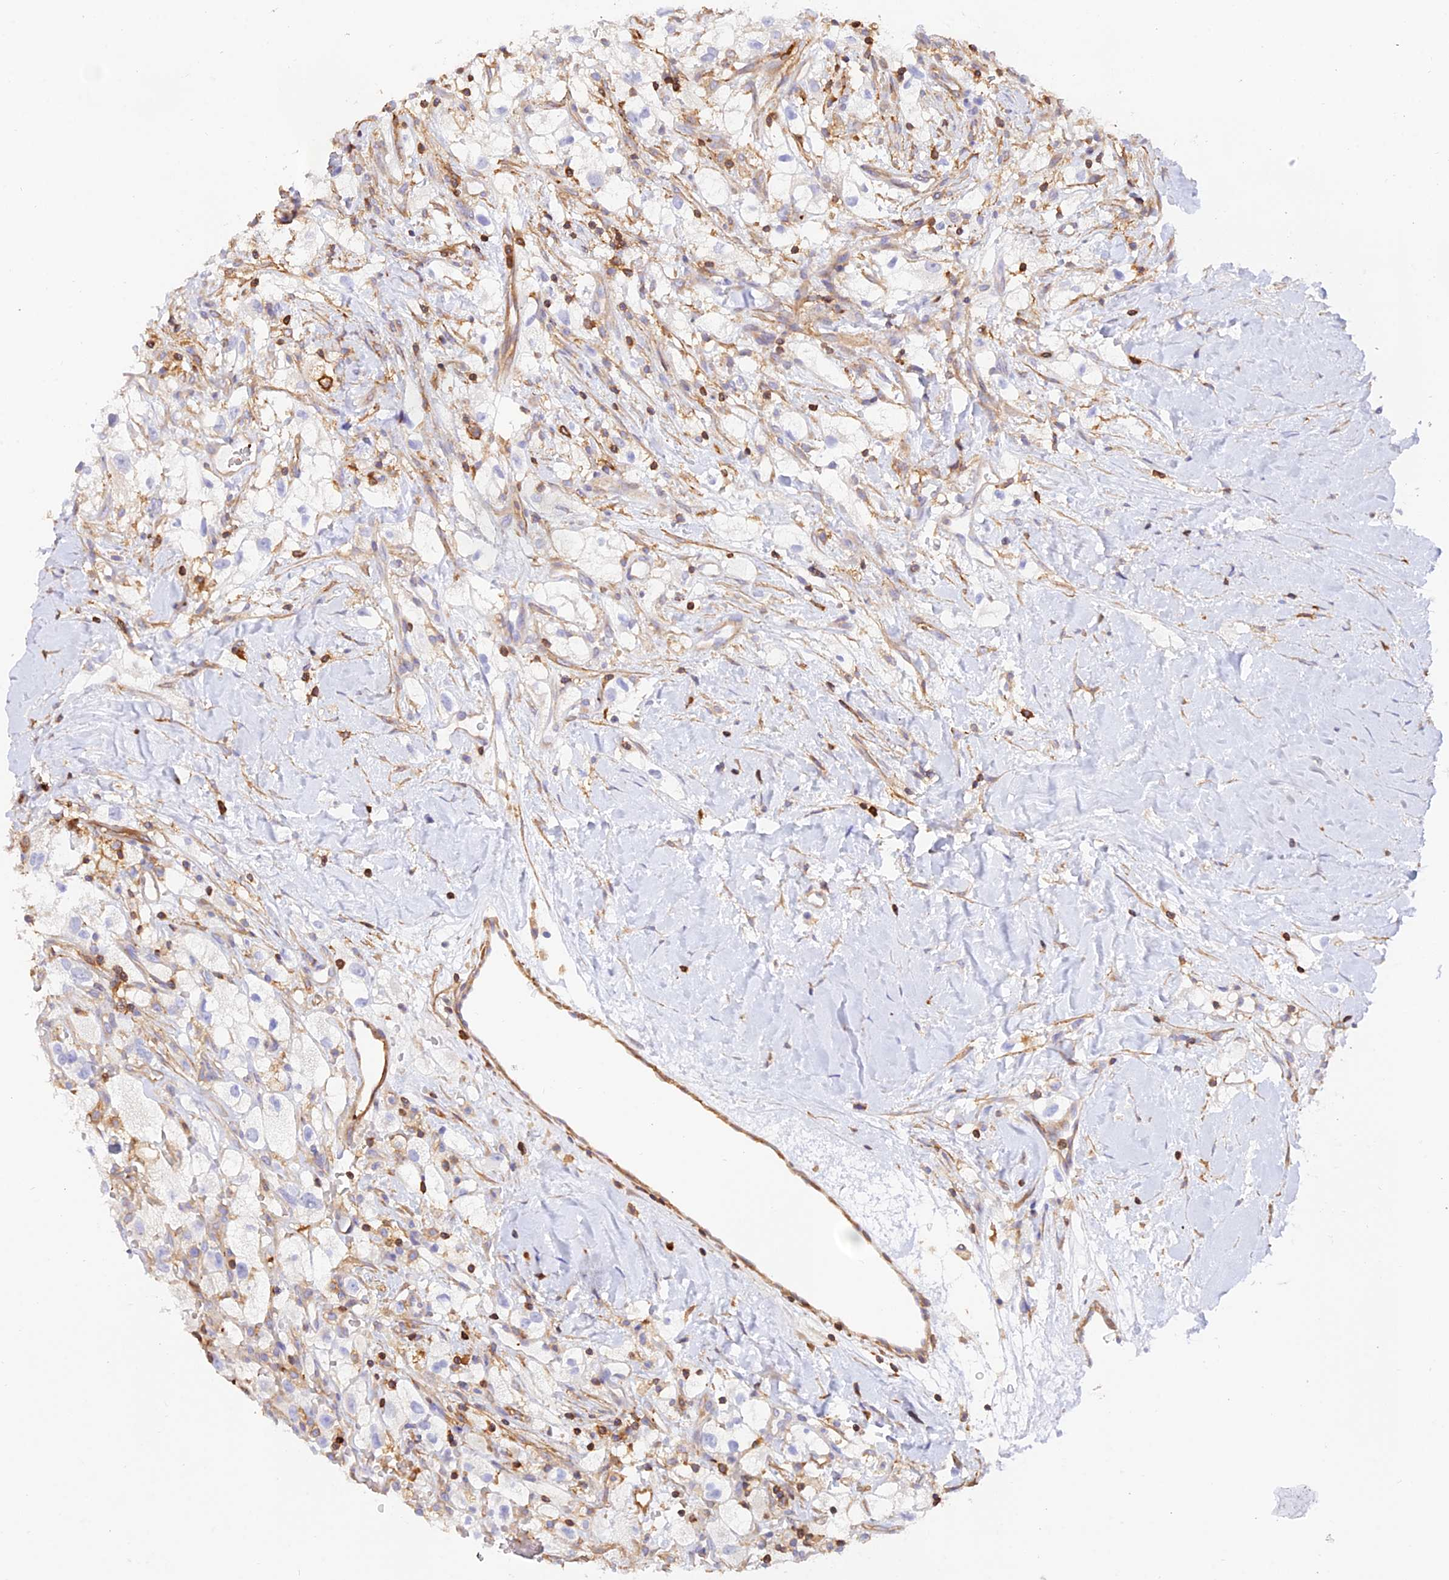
{"staining": {"intensity": "negative", "quantity": "none", "location": "none"}, "tissue": "renal cancer", "cell_type": "Tumor cells", "image_type": "cancer", "snomed": [{"axis": "morphology", "description": "Adenocarcinoma, NOS"}, {"axis": "topography", "description": "Kidney"}], "caption": "Immunohistochemical staining of human renal cancer reveals no significant positivity in tumor cells.", "gene": "DENND1C", "patient": {"sex": "male", "age": 59}}